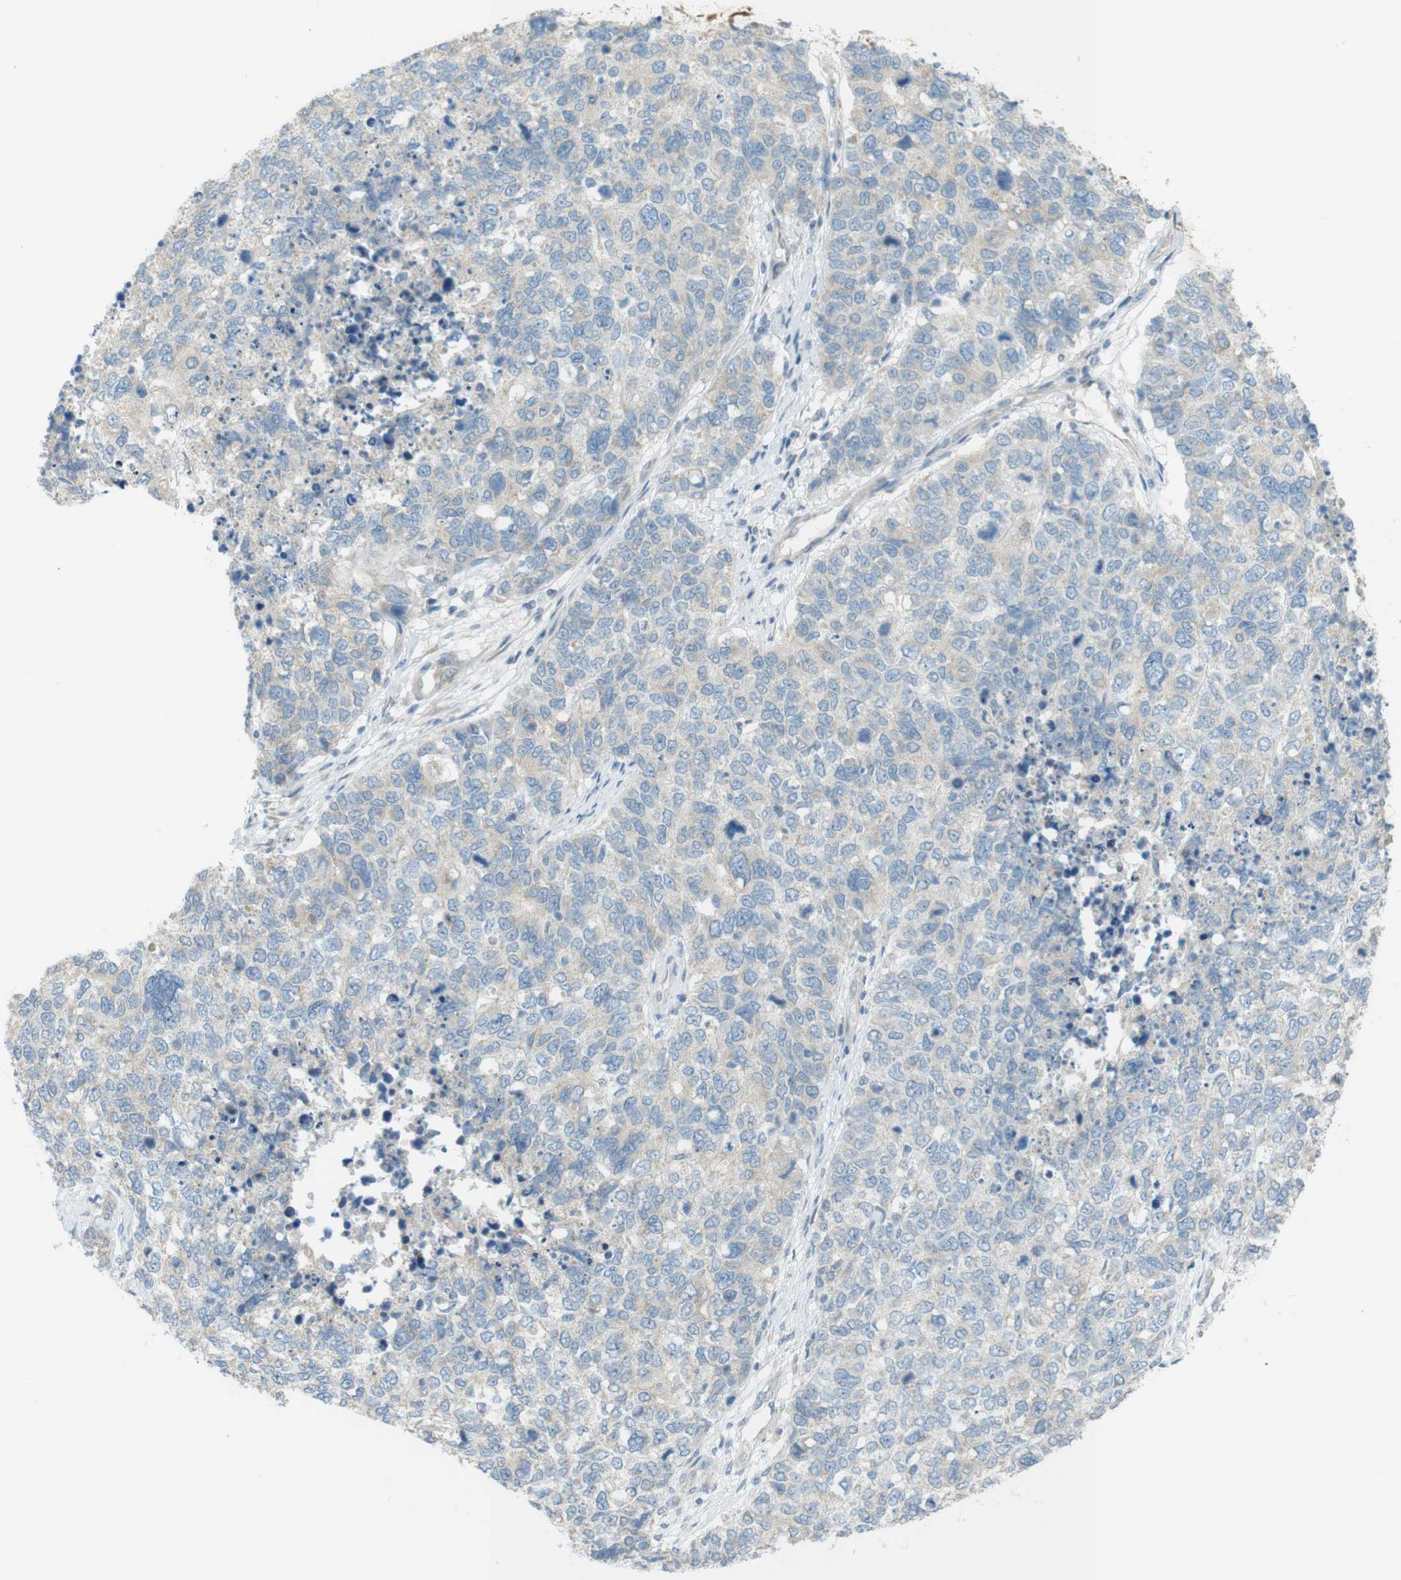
{"staining": {"intensity": "negative", "quantity": "none", "location": "none"}, "tissue": "cervical cancer", "cell_type": "Tumor cells", "image_type": "cancer", "snomed": [{"axis": "morphology", "description": "Squamous cell carcinoma, NOS"}, {"axis": "topography", "description": "Cervix"}], "caption": "An image of human cervical squamous cell carcinoma is negative for staining in tumor cells.", "gene": "TMEM41B", "patient": {"sex": "female", "age": 63}}